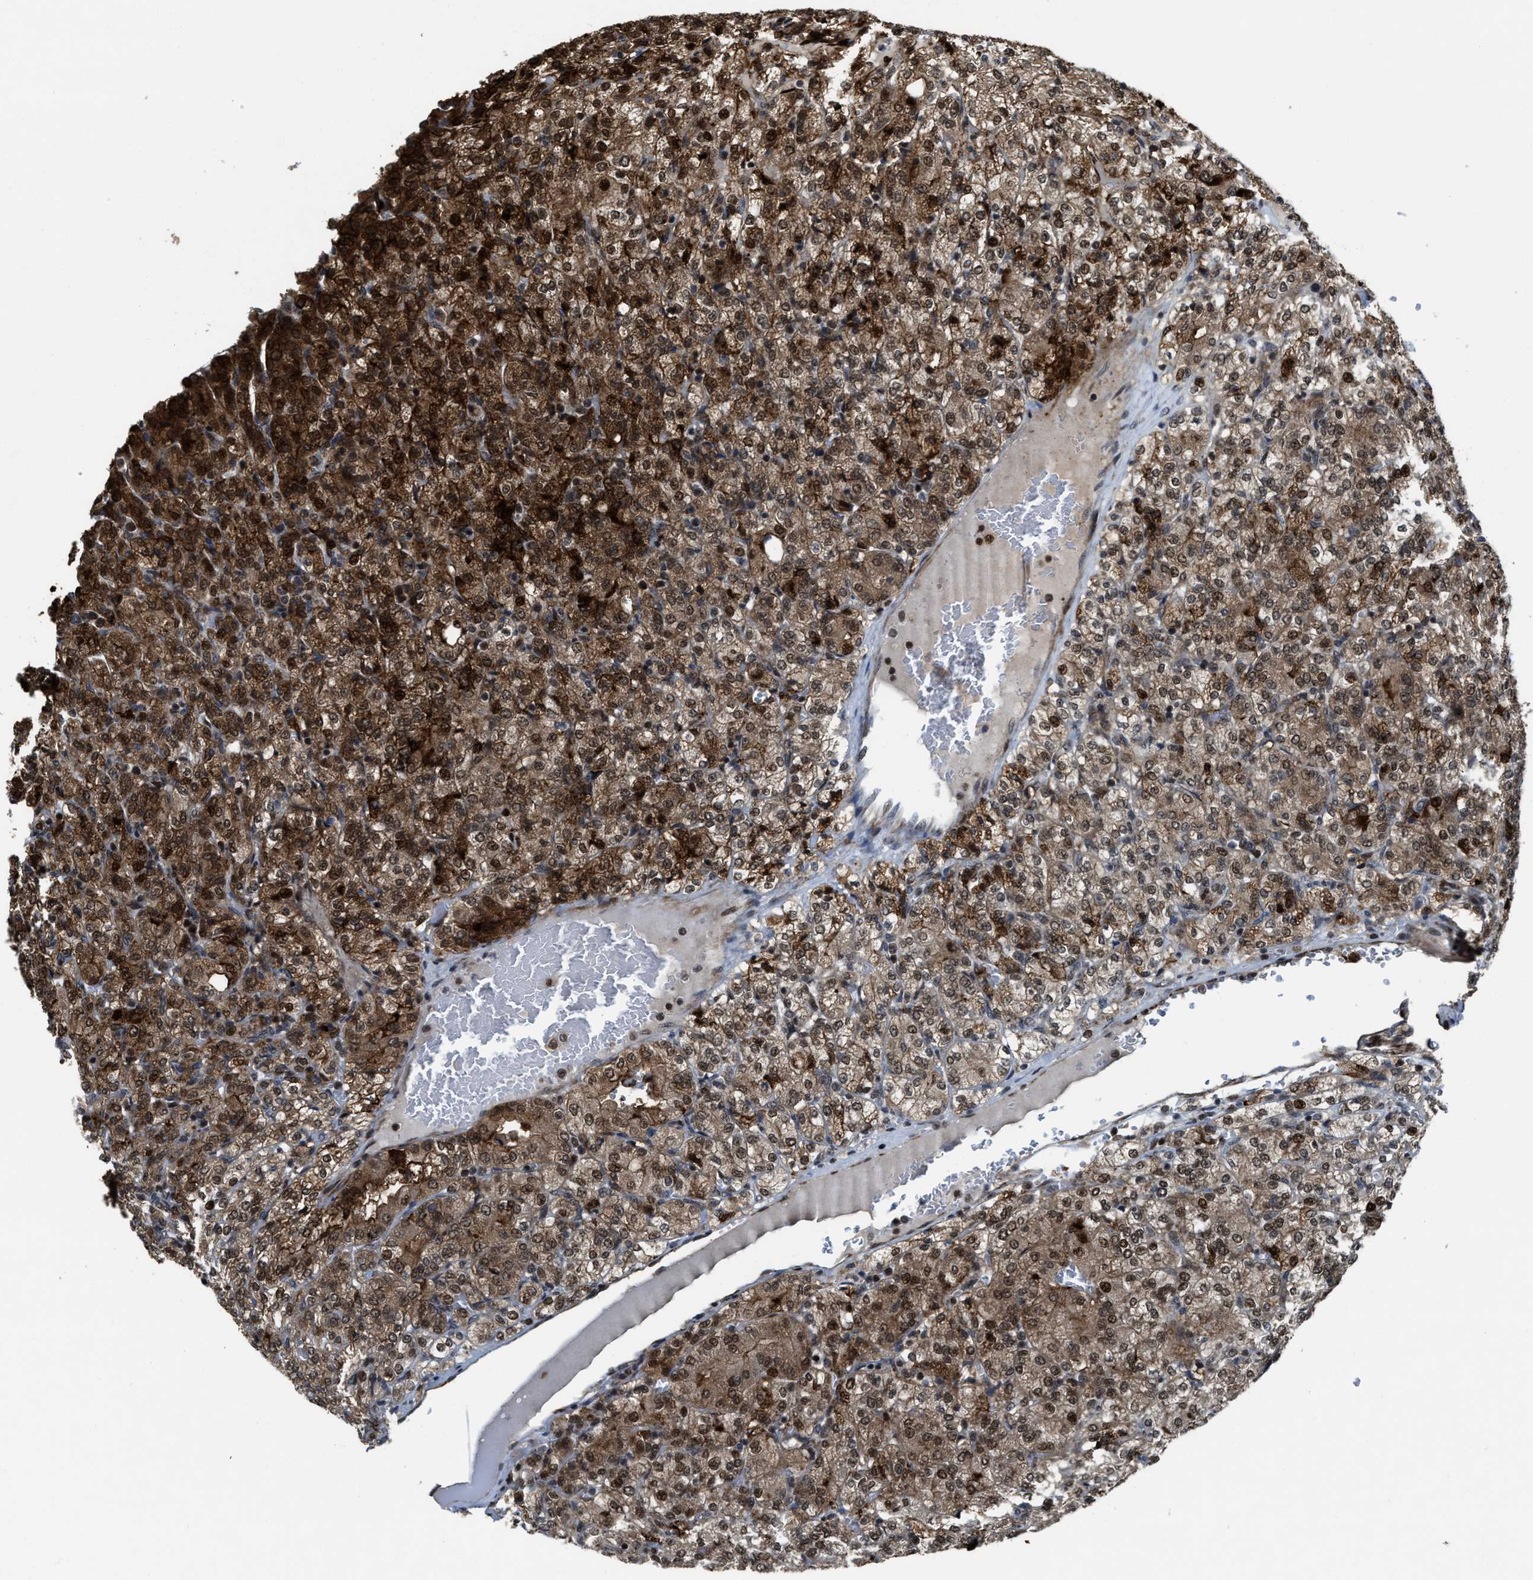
{"staining": {"intensity": "strong", "quantity": ">75%", "location": "cytoplasmic/membranous,nuclear"}, "tissue": "renal cancer", "cell_type": "Tumor cells", "image_type": "cancer", "snomed": [{"axis": "morphology", "description": "Adenocarcinoma, NOS"}, {"axis": "topography", "description": "Kidney"}], "caption": "DAB (3,3'-diaminobenzidine) immunohistochemical staining of renal adenocarcinoma displays strong cytoplasmic/membranous and nuclear protein positivity in about >75% of tumor cells. (Brightfield microscopy of DAB IHC at high magnification).", "gene": "ZNF250", "patient": {"sex": "male", "age": 77}}